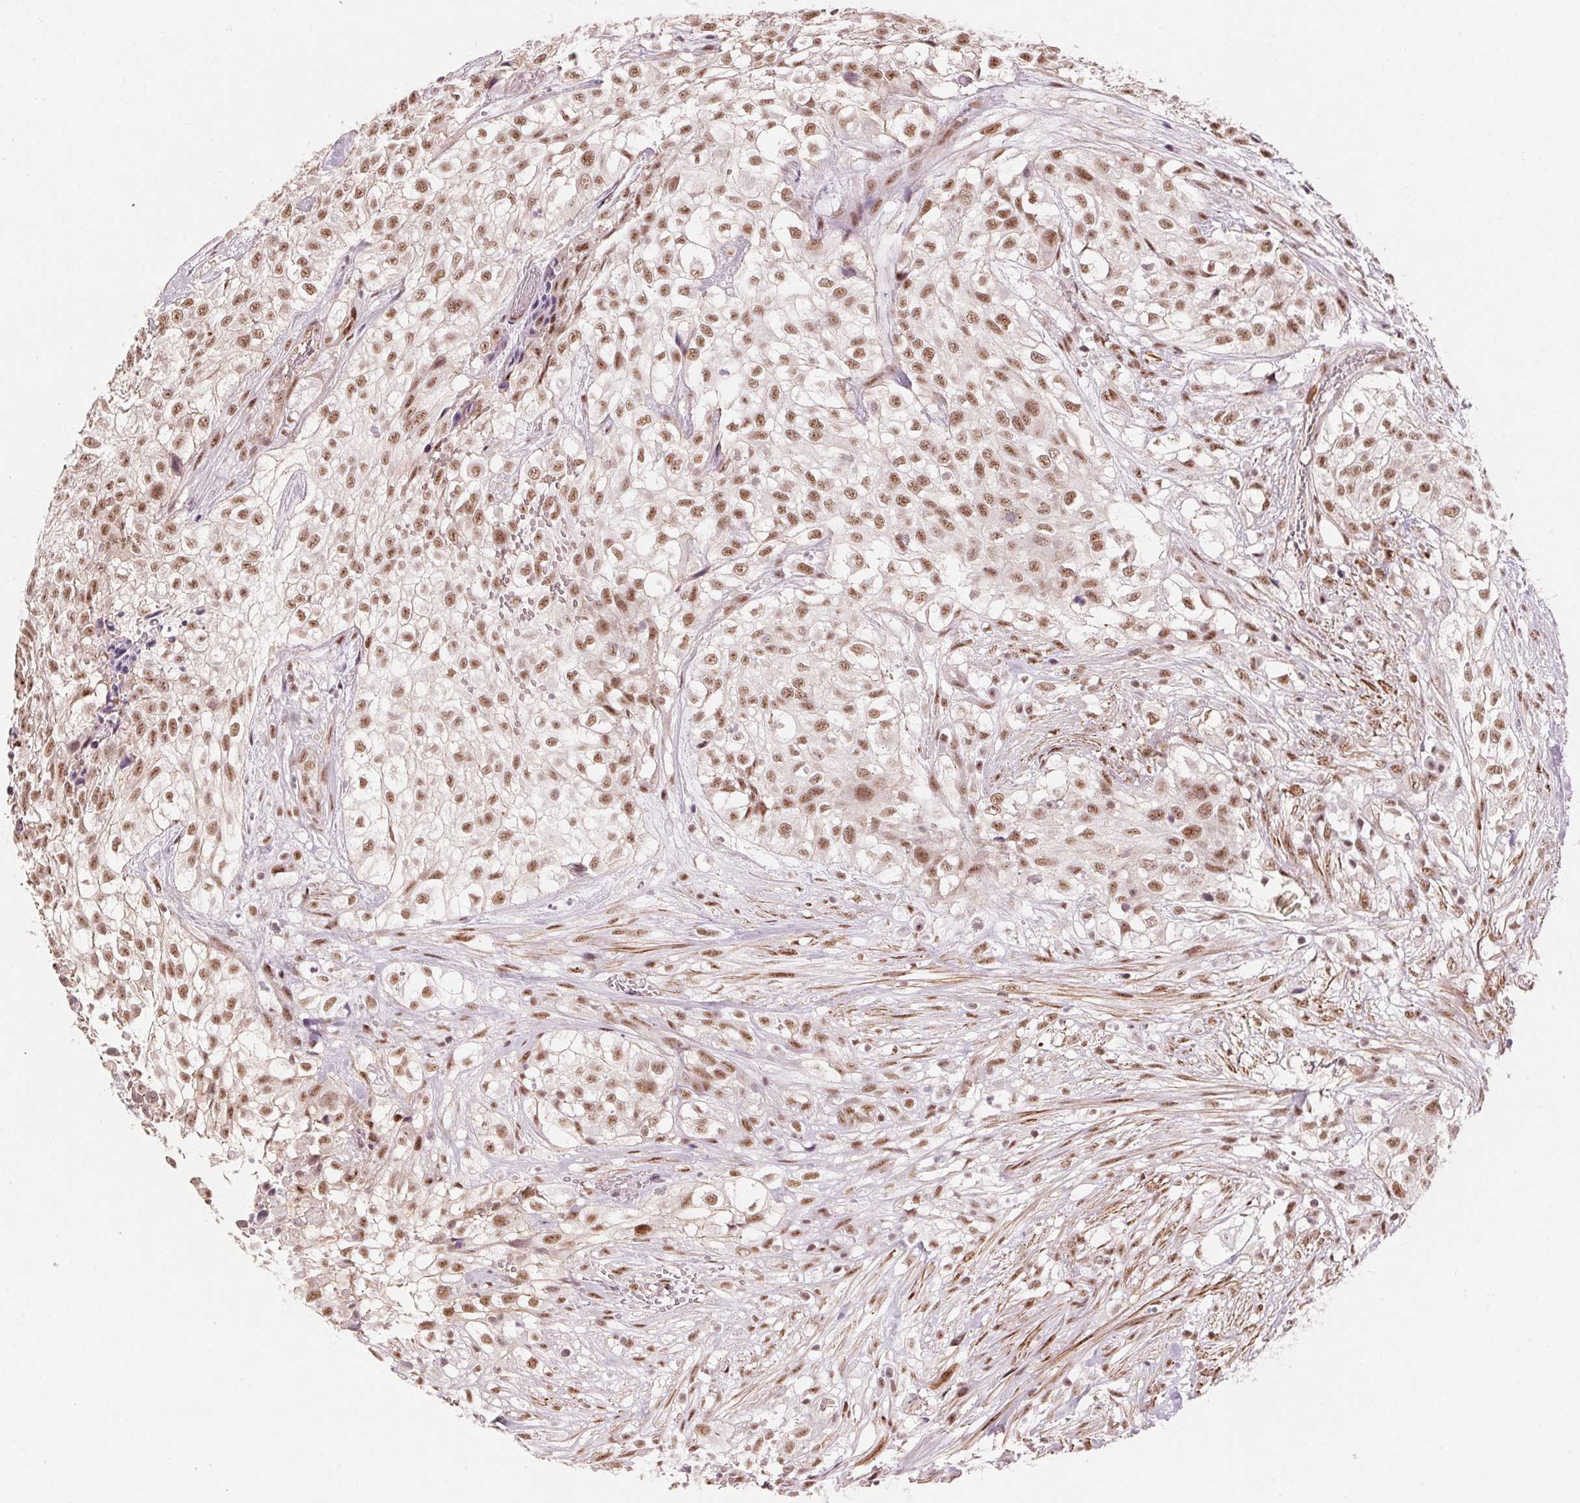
{"staining": {"intensity": "moderate", "quantity": ">75%", "location": "nuclear"}, "tissue": "urothelial cancer", "cell_type": "Tumor cells", "image_type": "cancer", "snomed": [{"axis": "morphology", "description": "Urothelial carcinoma, High grade"}, {"axis": "topography", "description": "Urinary bladder"}], "caption": "There is medium levels of moderate nuclear staining in tumor cells of urothelial carcinoma (high-grade), as demonstrated by immunohistochemical staining (brown color).", "gene": "HNRNPDL", "patient": {"sex": "male", "age": 56}}